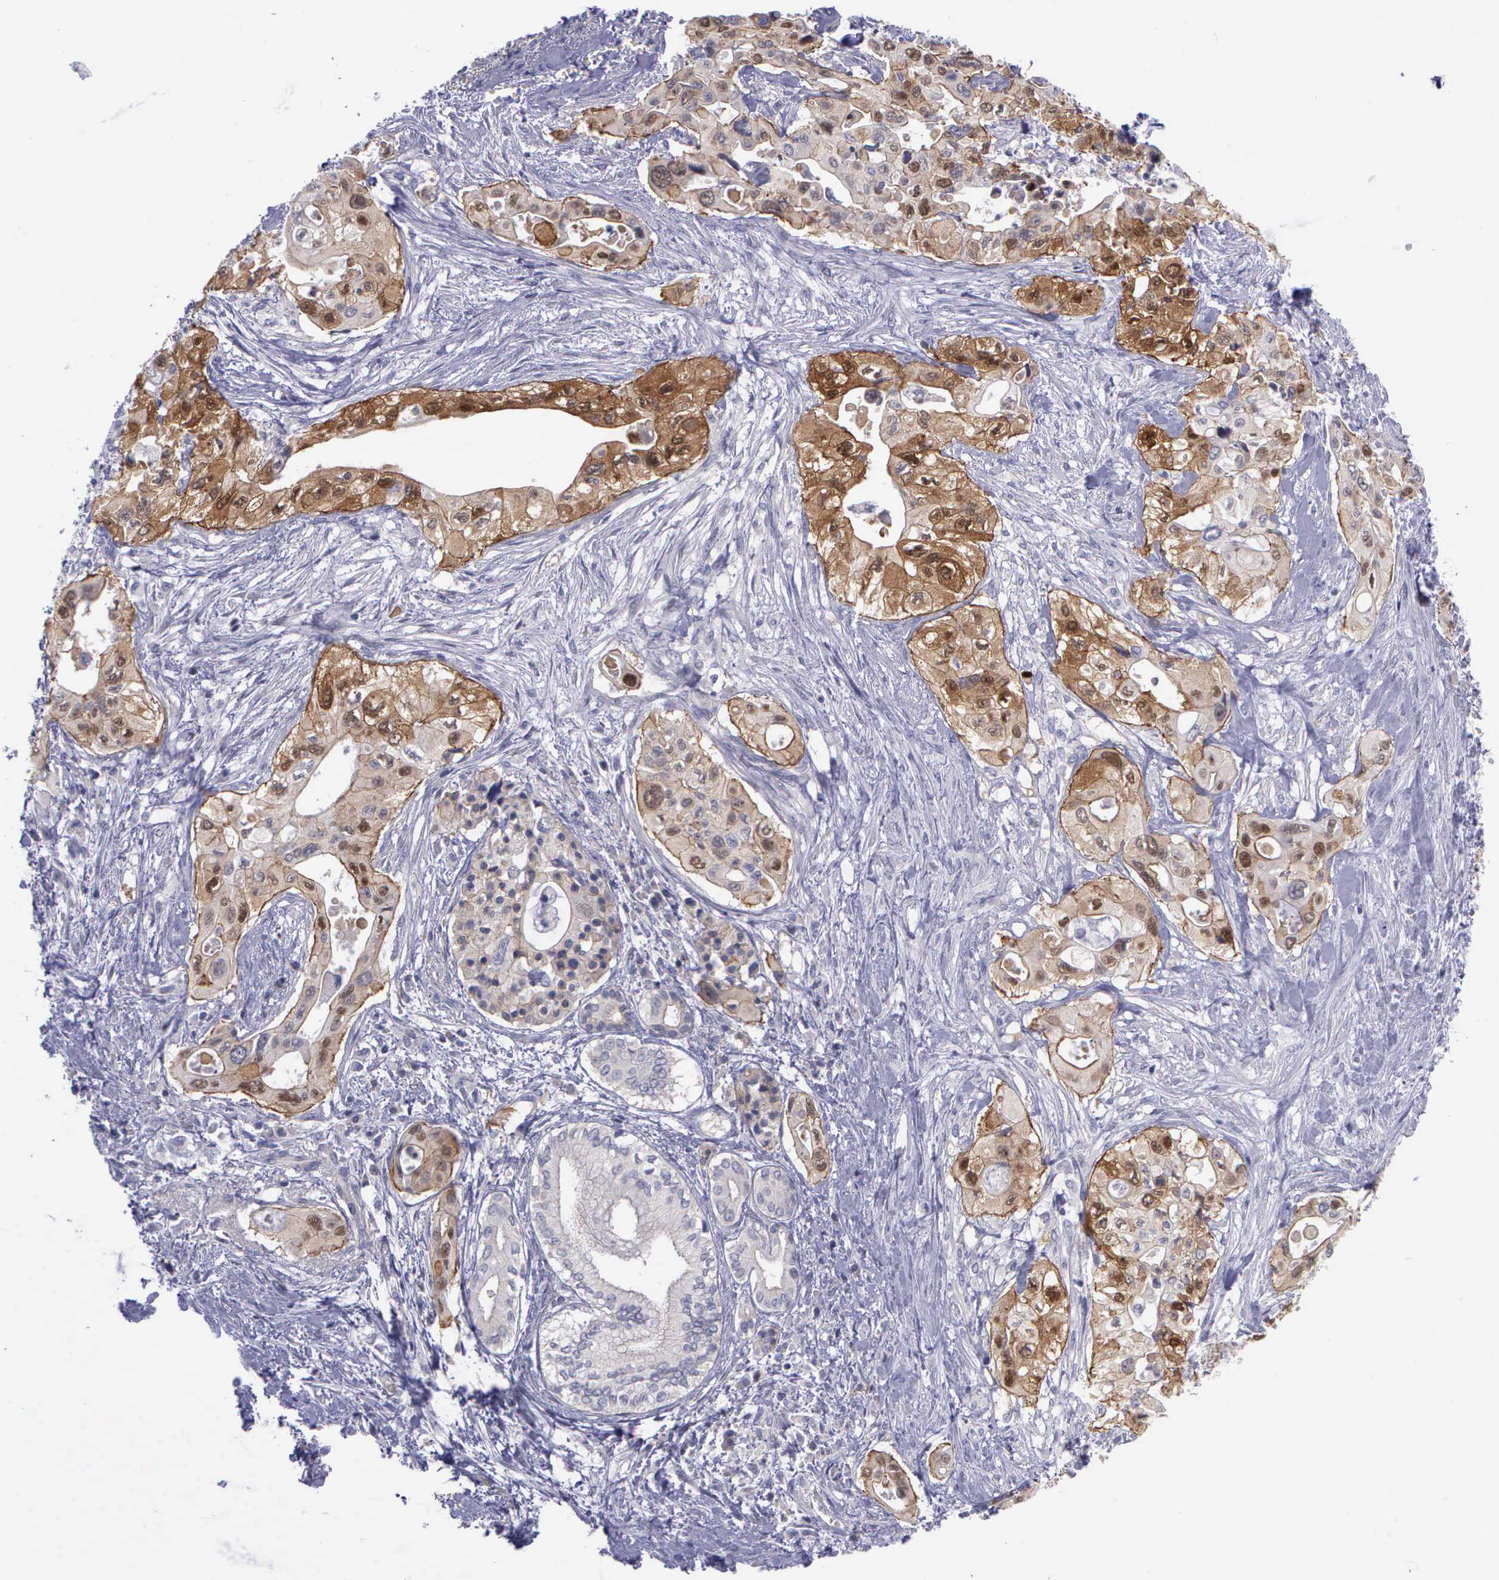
{"staining": {"intensity": "moderate", "quantity": "25%-75%", "location": "cytoplasmic/membranous,nuclear"}, "tissue": "pancreatic cancer", "cell_type": "Tumor cells", "image_type": "cancer", "snomed": [{"axis": "morphology", "description": "Adenocarcinoma, NOS"}, {"axis": "topography", "description": "Pancreas"}], "caption": "High-magnification brightfield microscopy of pancreatic cancer stained with DAB (3,3'-diaminobenzidine) (brown) and counterstained with hematoxylin (blue). tumor cells exhibit moderate cytoplasmic/membranous and nuclear expression is present in about25%-75% of cells.", "gene": "MICAL3", "patient": {"sex": "male", "age": 77}}